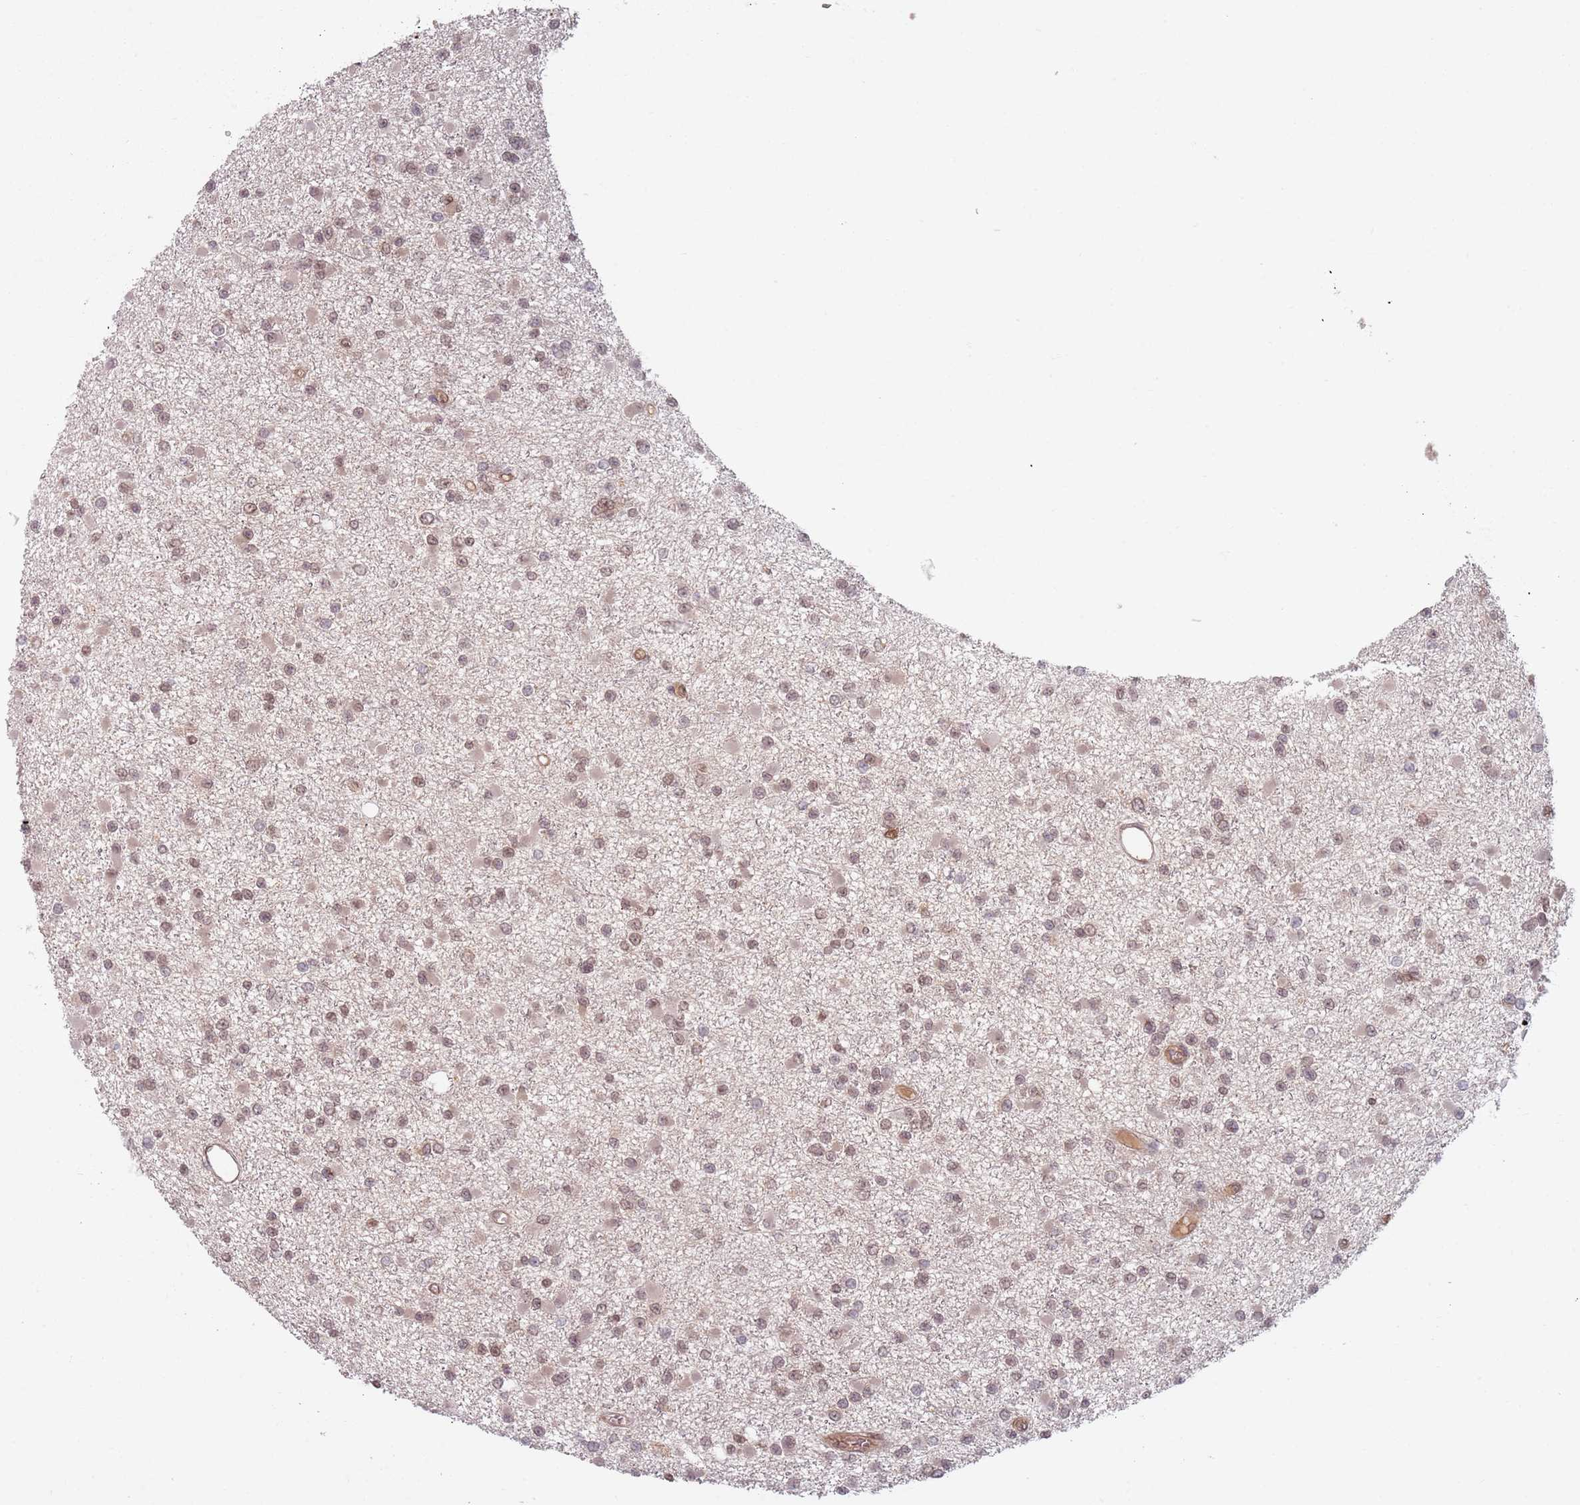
{"staining": {"intensity": "moderate", "quantity": "25%-75%", "location": "cytoplasmic/membranous,nuclear"}, "tissue": "glioma", "cell_type": "Tumor cells", "image_type": "cancer", "snomed": [{"axis": "morphology", "description": "Glioma, malignant, Low grade"}, {"axis": "topography", "description": "Brain"}], "caption": "Immunohistochemistry (IHC) (DAB (3,3'-diaminobenzidine)) staining of human malignant glioma (low-grade) exhibits moderate cytoplasmic/membranous and nuclear protein expression in approximately 25%-75% of tumor cells. The protein of interest is shown in brown color, while the nuclei are stained blue.", "gene": "NUP50", "patient": {"sex": "female", "age": 22}}